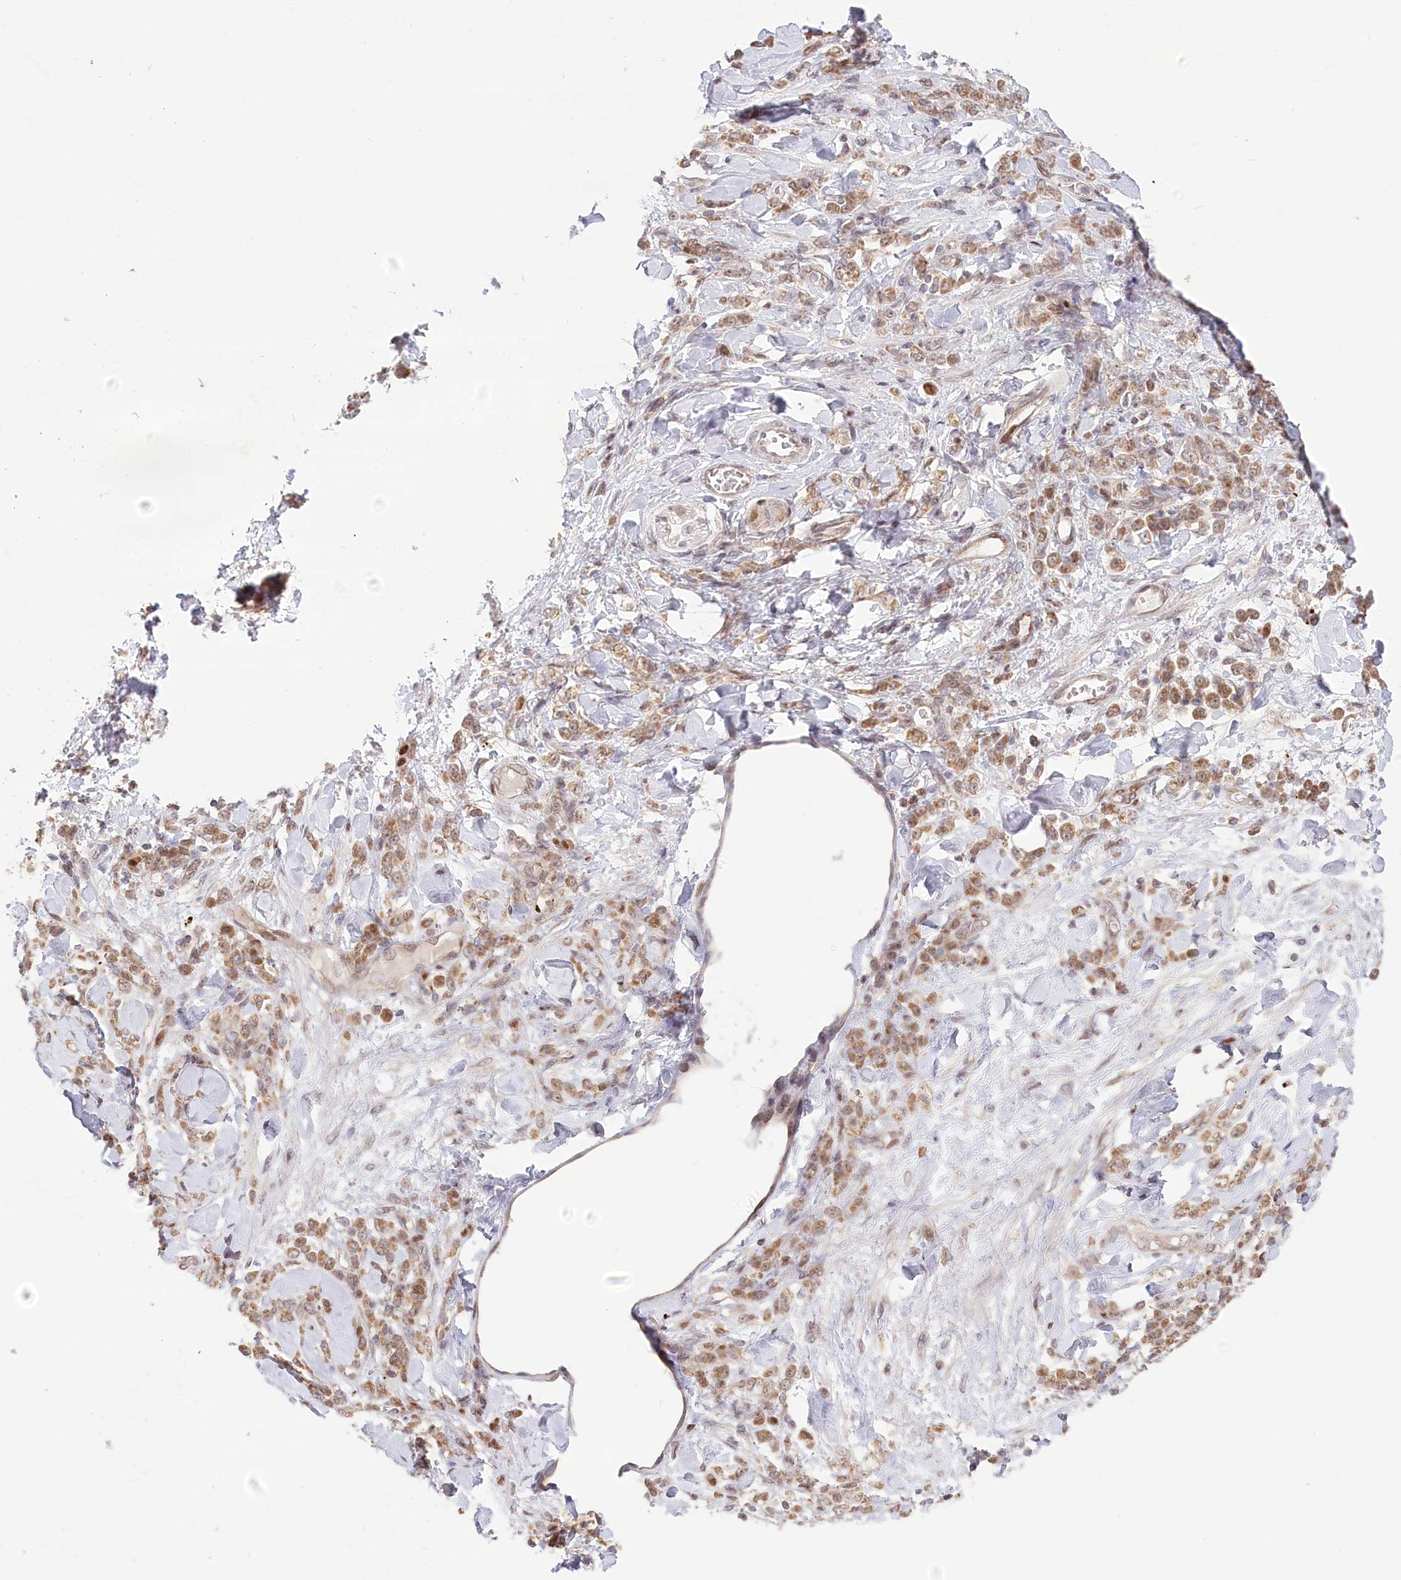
{"staining": {"intensity": "moderate", "quantity": ">75%", "location": "cytoplasmic/membranous"}, "tissue": "stomach cancer", "cell_type": "Tumor cells", "image_type": "cancer", "snomed": [{"axis": "morphology", "description": "Normal tissue, NOS"}, {"axis": "morphology", "description": "Adenocarcinoma, NOS"}, {"axis": "topography", "description": "Stomach"}], "caption": "Immunohistochemical staining of stomach cancer (adenocarcinoma) displays medium levels of moderate cytoplasmic/membranous protein positivity in approximately >75% of tumor cells.", "gene": "PYURF", "patient": {"sex": "male", "age": 82}}